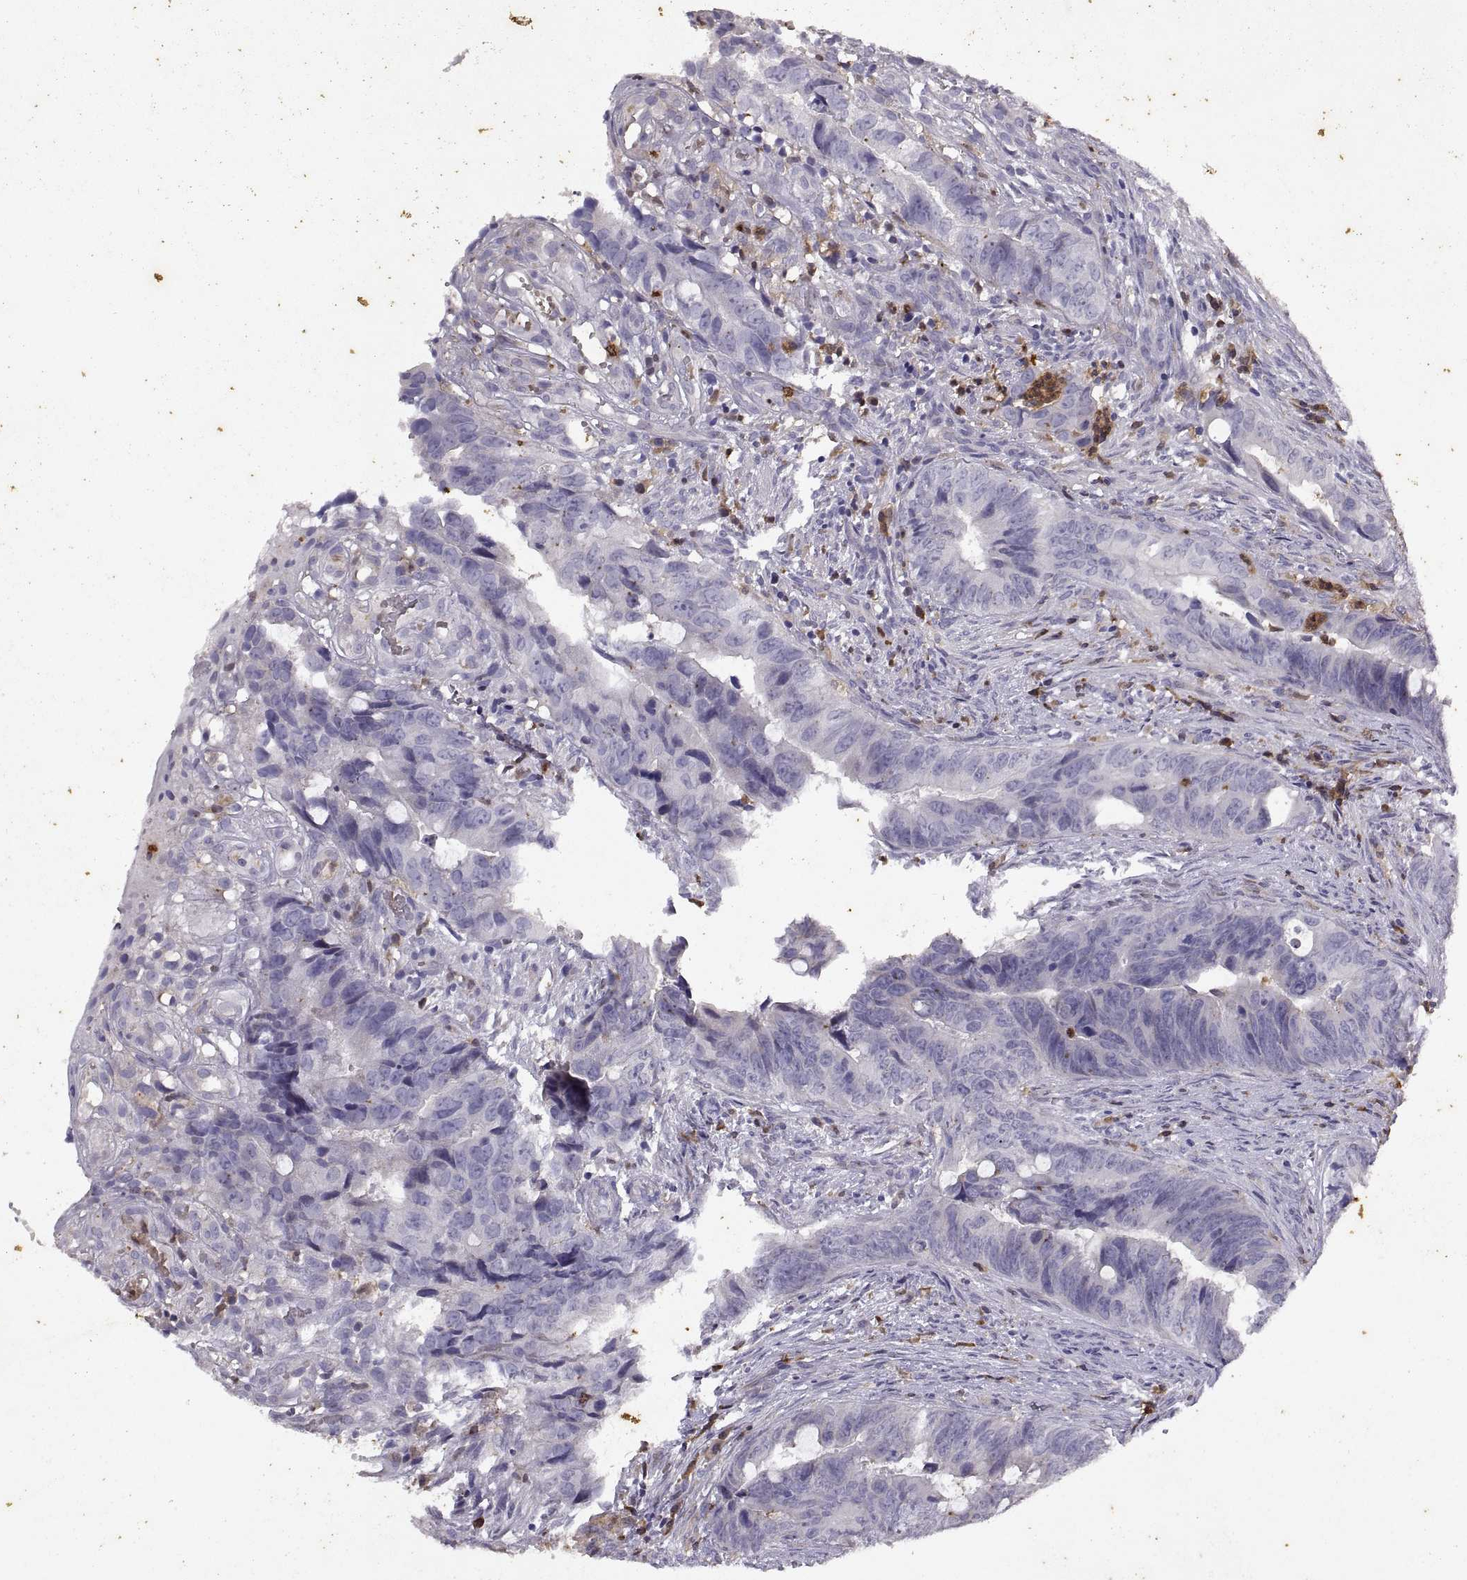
{"staining": {"intensity": "negative", "quantity": "none", "location": "none"}, "tissue": "colorectal cancer", "cell_type": "Tumor cells", "image_type": "cancer", "snomed": [{"axis": "morphology", "description": "Adenocarcinoma, NOS"}, {"axis": "topography", "description": "Colon"}], "caption": "Protein analysis of adenocarcinoma (colorectal) exhibits no significant positivity in tumor cells.", "gene": "DOK3", "patient": {"sex": "female", "age": 82}}